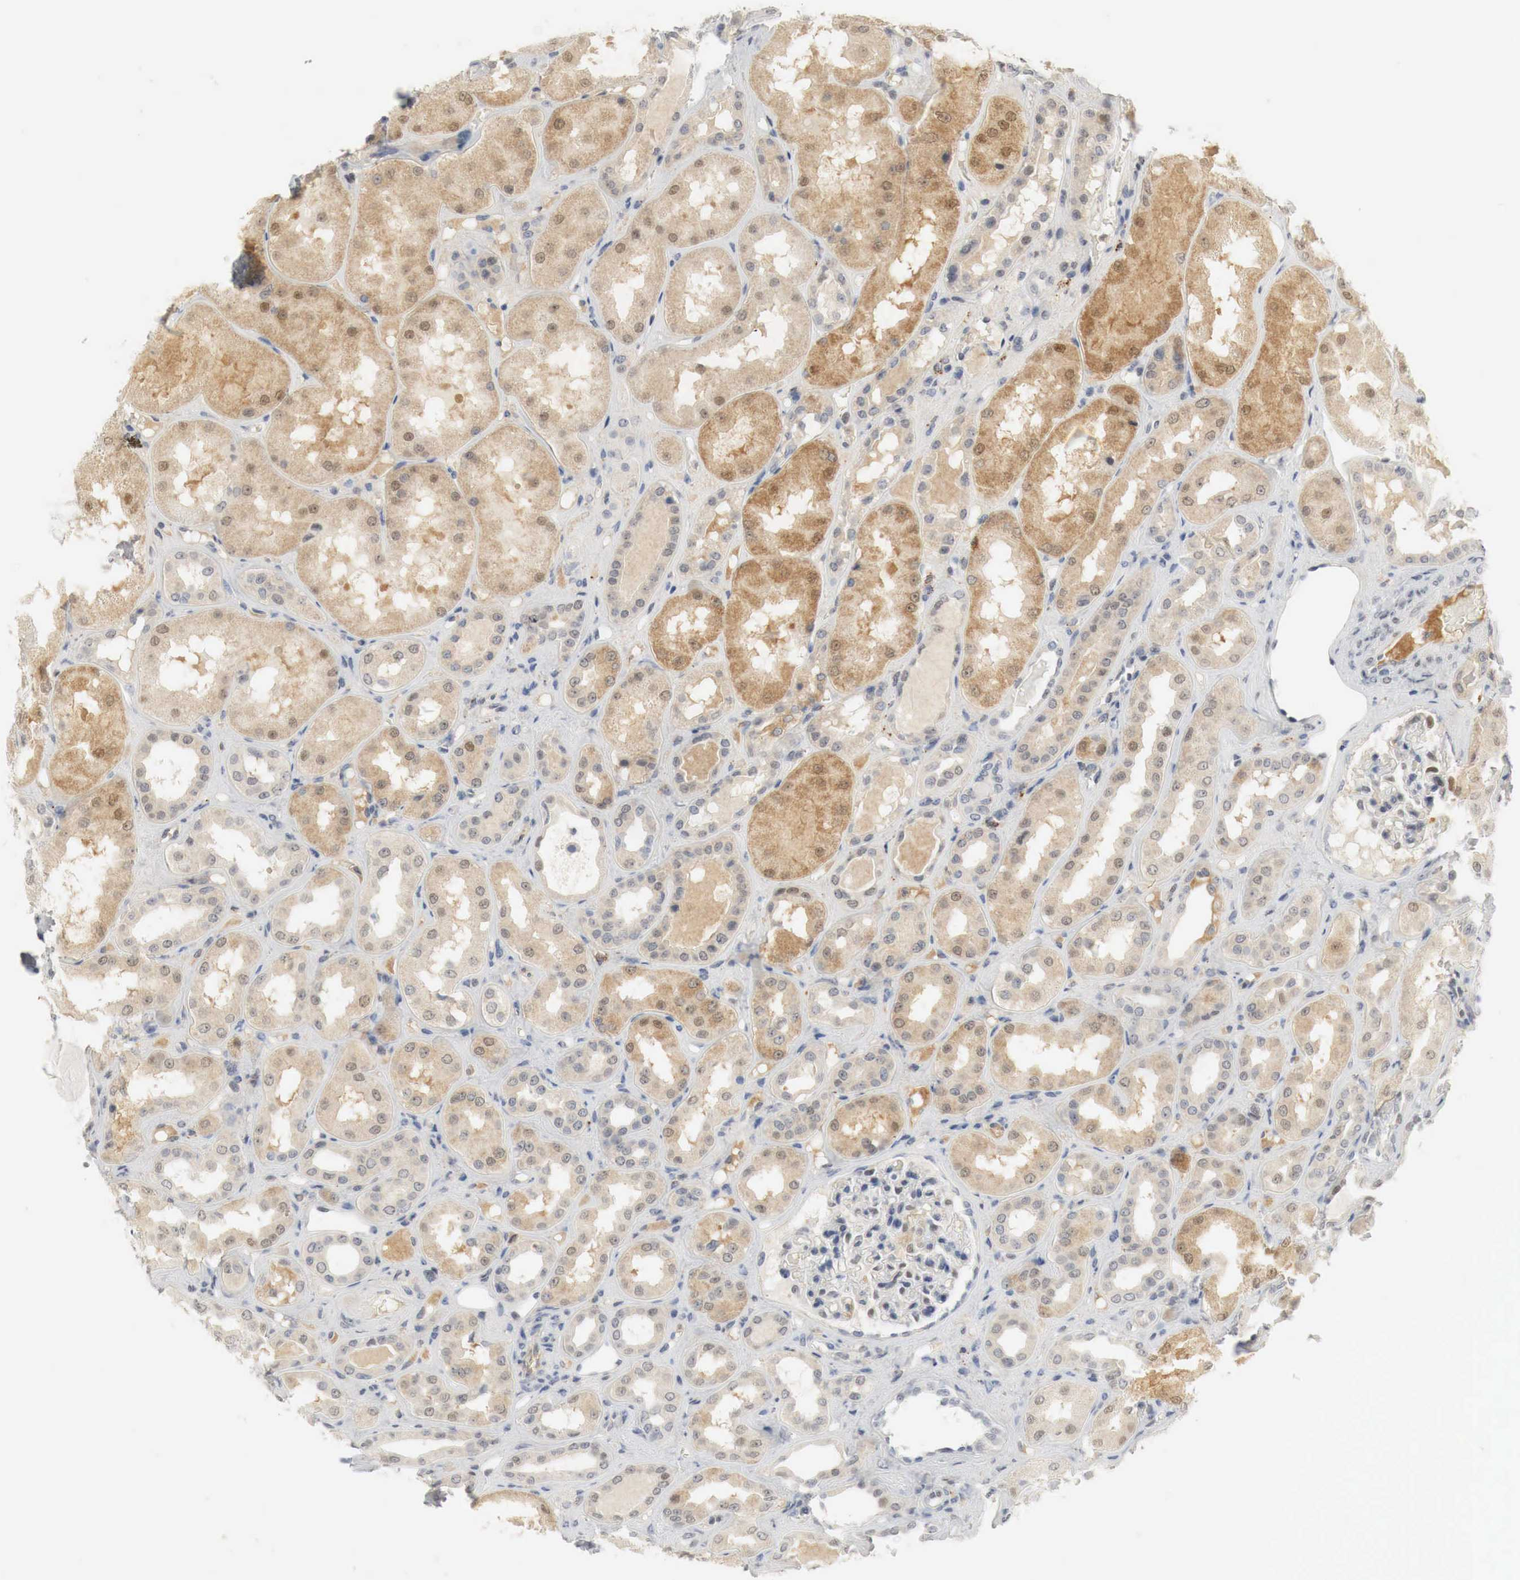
{"staining": {"intensity": "moderate", "quantity": "<25%", "location": "cytoplasmic/membranous,nuclear"}, "tissue": "kidney", "cell_type": "Cells in glomeruli", "image_type": "normal", "snomed": [{"axis": "morphology", "description": "Normal tissue, NOS"}, {"axis": "topography", "description": "Kidney"}], "caption": "Immunohistochemistry (IHC) histopathology image of benign kidney stained for a protein (brown), which shows low levels of moderate cytoplasmic/membranous,nuclear expression in about <25% of cells in glomeruli.", "gene": "MYC", "patient": {"sex": "male", "age": 36}}